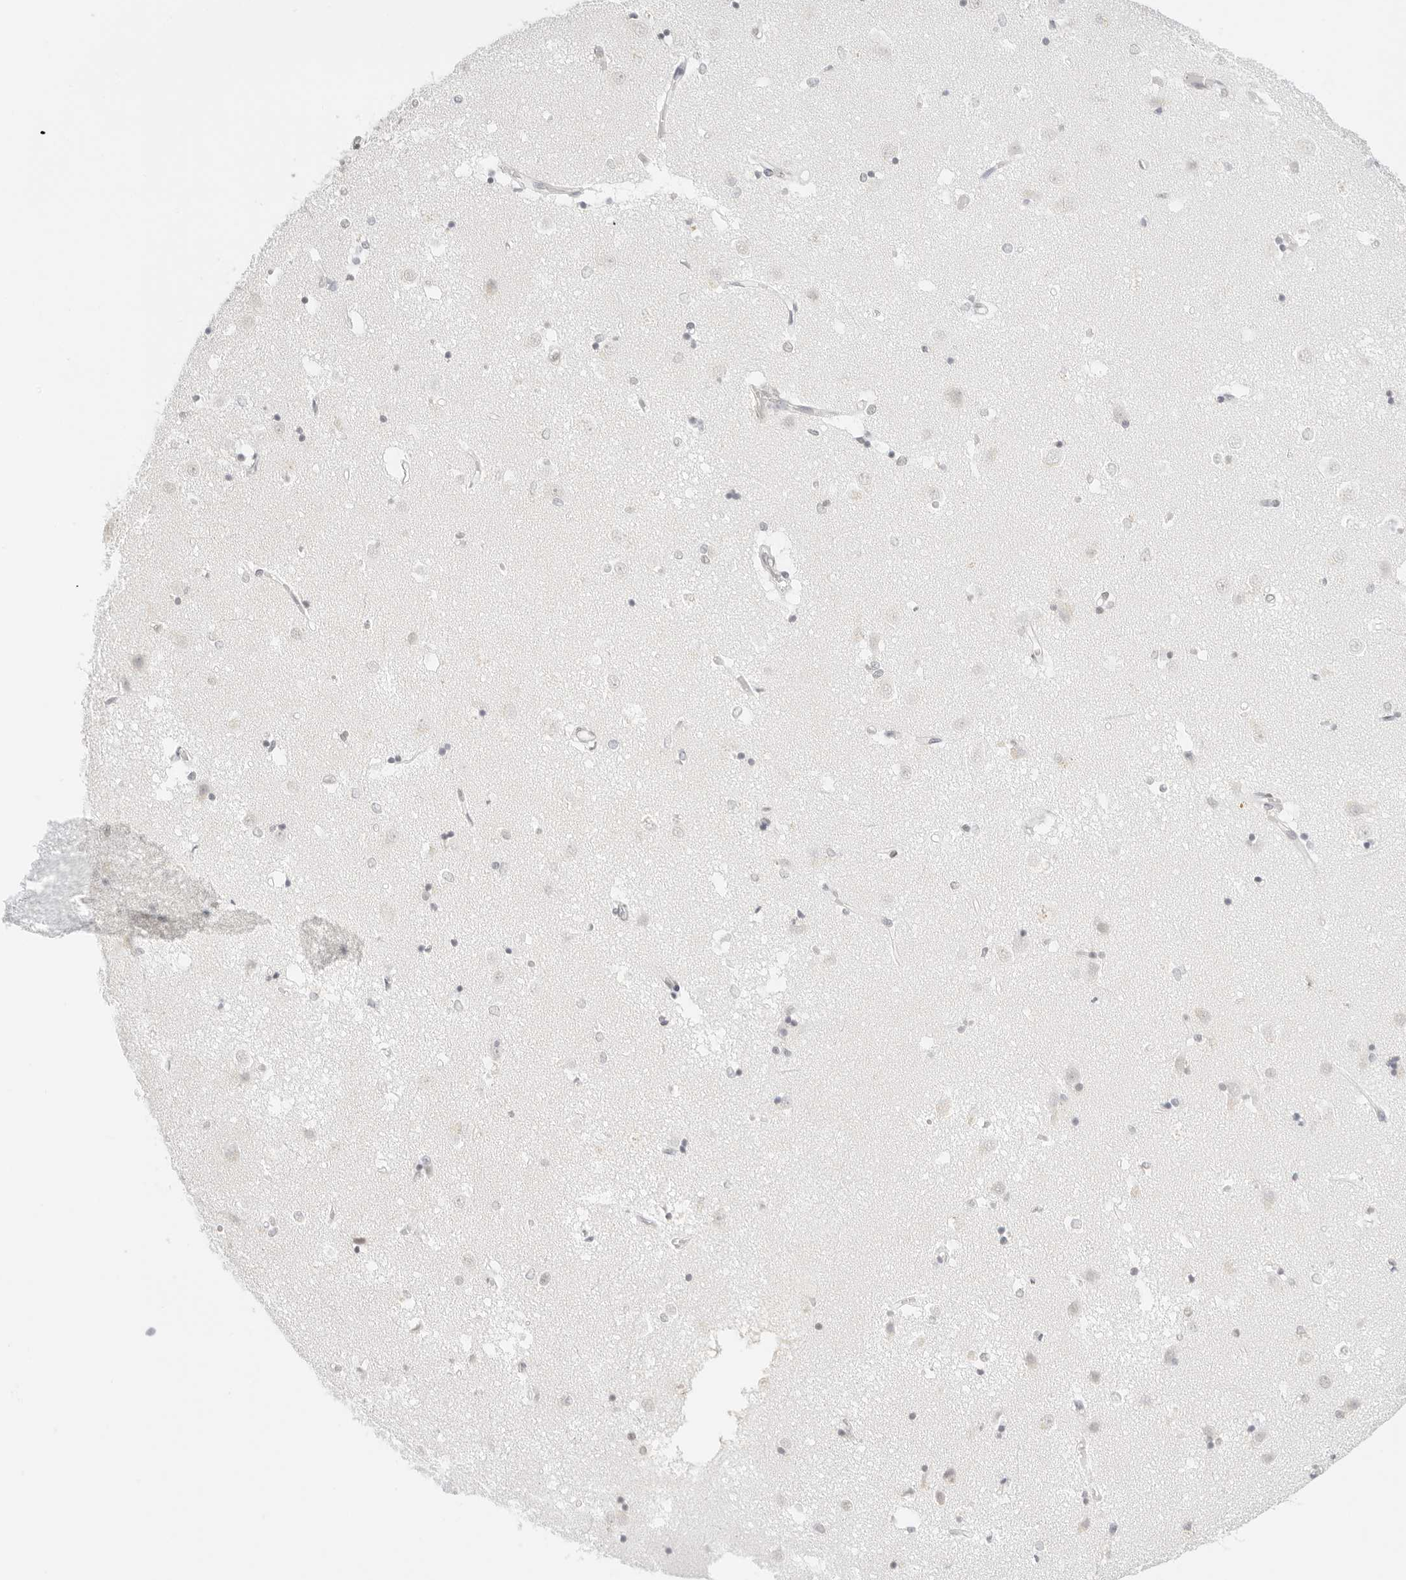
{"staining": {"intensity": "negative", "quantity": "none", "location": "none"}, "tissue": "caudate", "cell_type": "Glial cells", "image_type": "normal", "snomed": [{"axis": "morphology", "description": "Normal tissue, NOS"}, {"axis": "topography", "description": "Lateral ventricle wall"}], "caption": "Immunohistochemical staining of benign caudate exhibits no significant staining in glial cells. Brightfield microscopy of immunohistochemistry stained with DAB (brown) and hematoxylin (blue), captured at high magnification.", "gene": "FBLN5", "patient": {"sex": "male", "age": 45}}